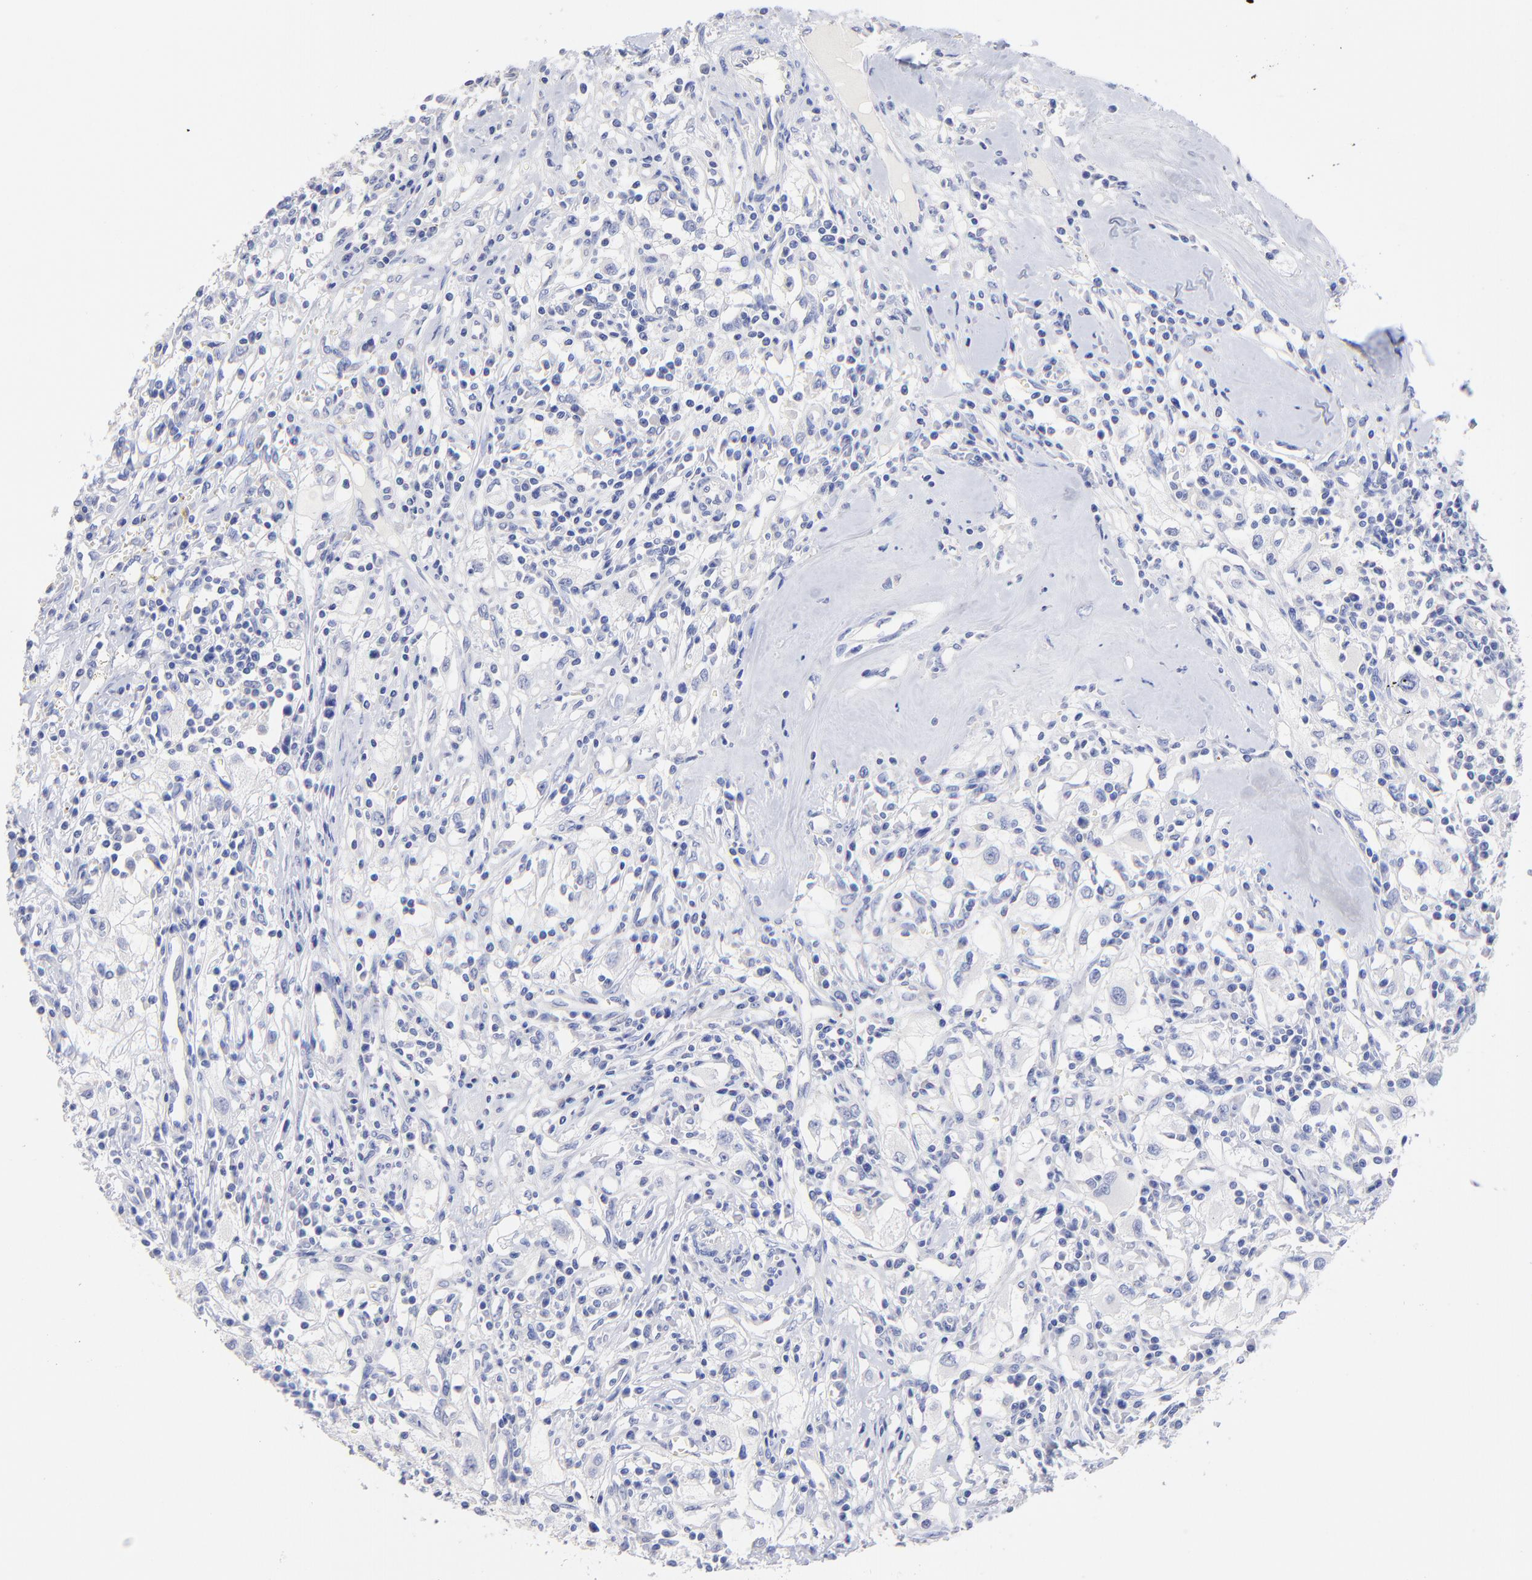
{"staining": {"intensity": "negative", "quantity": "none", "location": "none"}, "tissue": "renal cancer", "cell_type": "Tumor cells", "image_type": "cancer", "snomed": [{"axis": "morphology", "description": "Adenocarcinoma, NOS"}, {"axis": "topography", "description": "Kidney"}], "caption": "This is an IHC image of renal adenocarcinoma. There is no expression in tumor cells.", "gene": "CFAP57", "patient": {"sex": "male", "age": 82}}